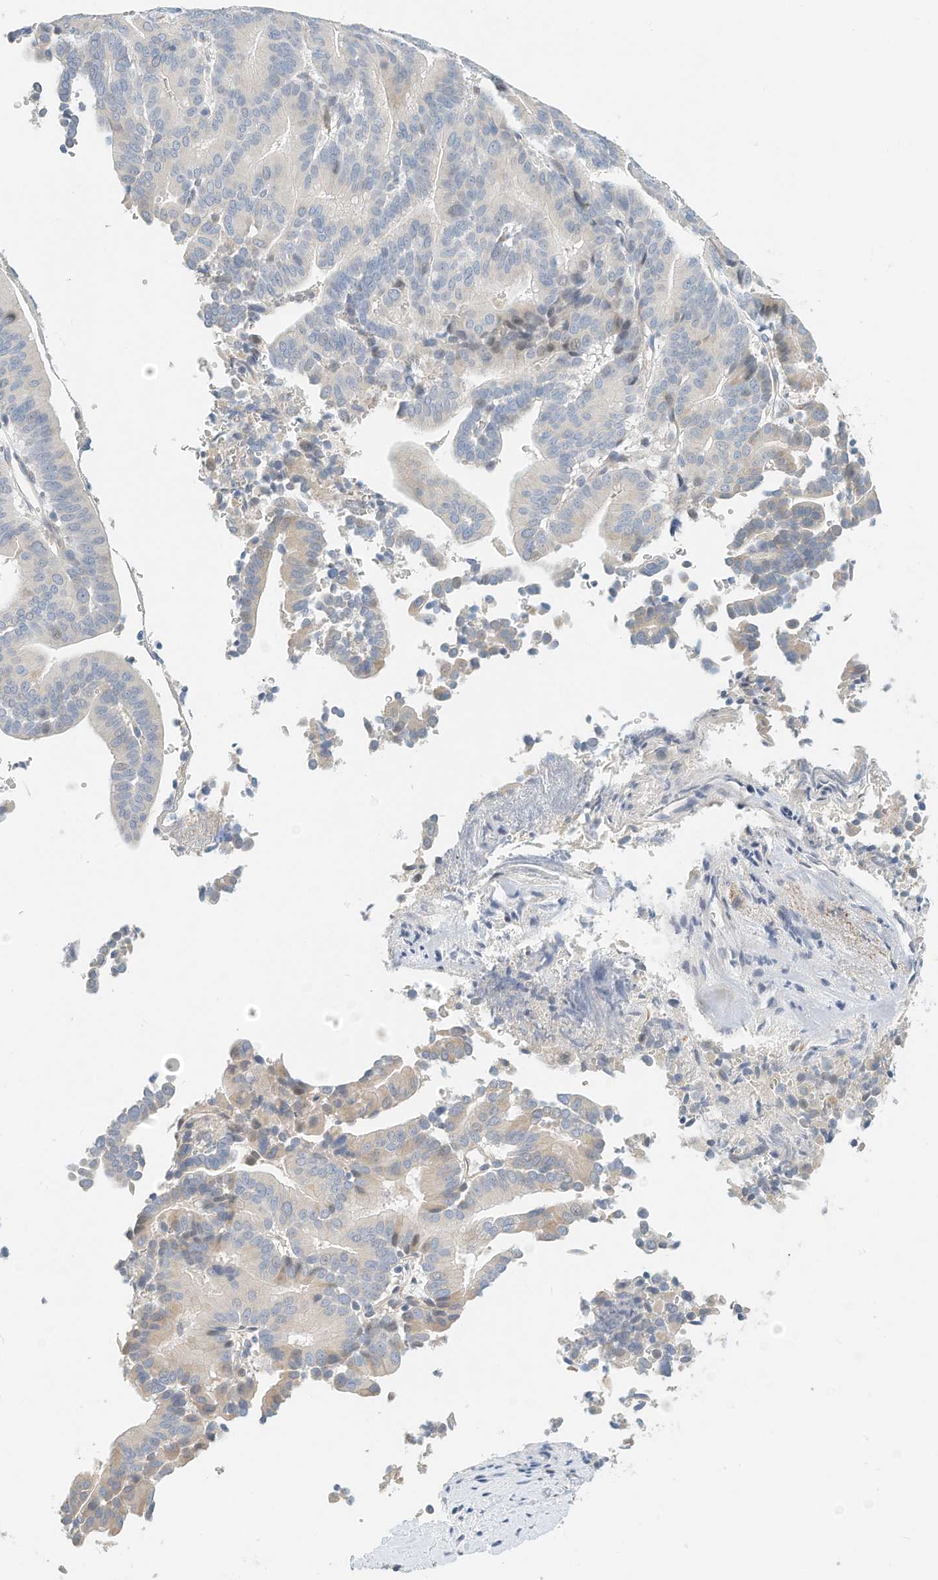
{"staining": {"intensity": "negative", "quantity": "none", "location": "none"}, "tissue": "liver cancer", "cell_type": "Tumor cells", "image_type": "cancer", "snomed": [{"axis": "morphology", "description": "Cholangiocarcinoma"}, {"axis": "topography", "description": "Liver"}], "caption": "This is an IHC histopathology image of cholangiocarcinoma (liver). There is no positivity in tumor cells.", "gene": "ARHGAP28", "patient": {"sex": "female", "age": 75}}